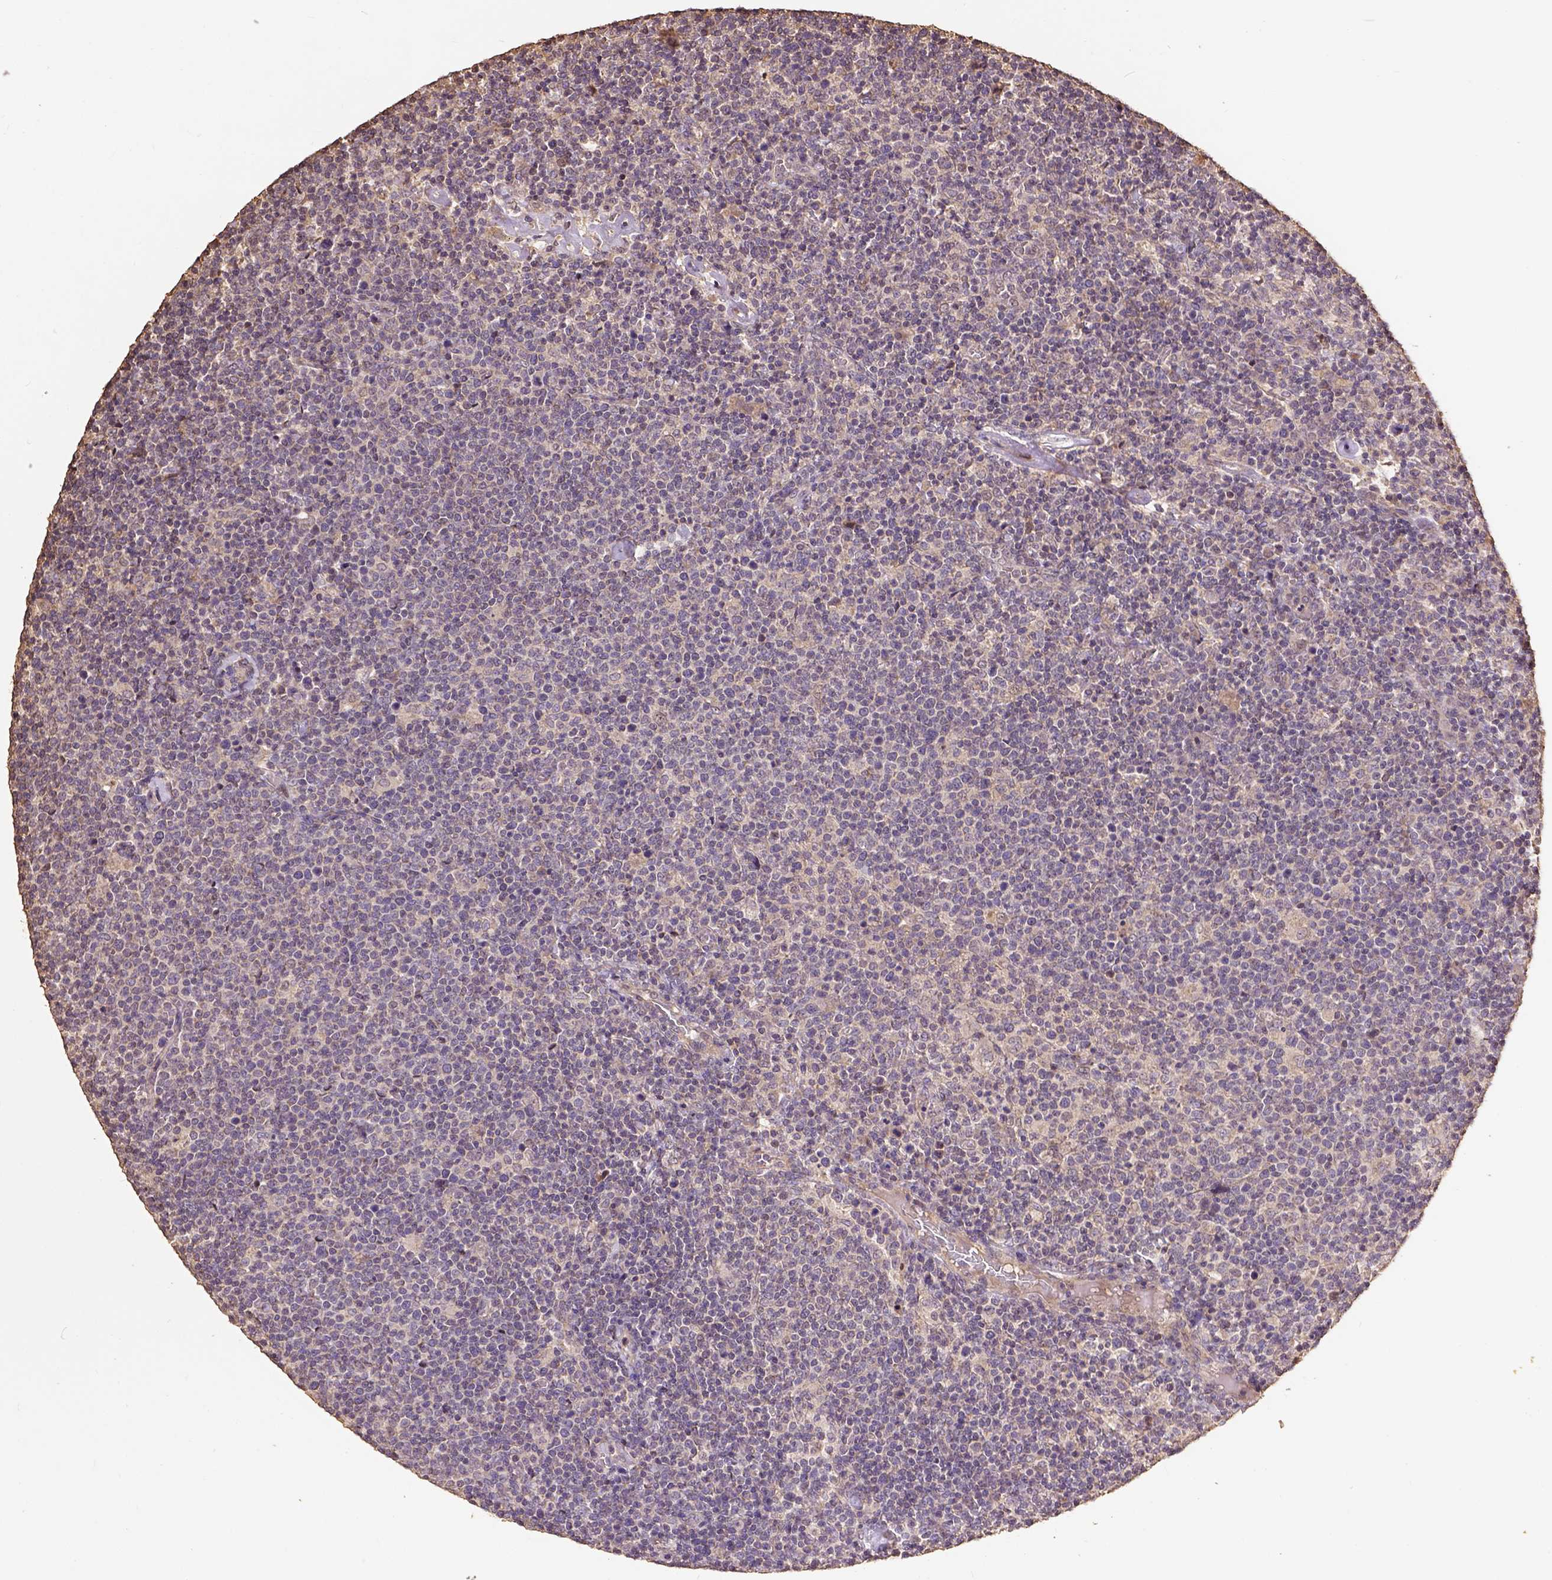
{"staining": {"intensity": "weak", "quantity": ">75%", "location": "cytoplasmic/membranous"}, "tissue": "lymphoma", "cell_type": "Tumor cells", "image_type": "cancer", "snomed": [{"axis": "morphology", "description": "Malignant lymphoma, non-Hodgkin's type, High grade"}, {"axis": "topography", "description": "Lymph node"}], "caption": "Immunohistochemistry micrograph of neoplastic tissue: high-grade malignant lymphoma, non-Hodgkin's type stained using IHC displays low levels of weak protein expression localized specifically in the cytoplasmic/membranous of tumor cells, appearing as a cytoplasmic/membranous brown color.", "gene": "ATP1B3", "patient": {"sex": "male", "age": 61}}